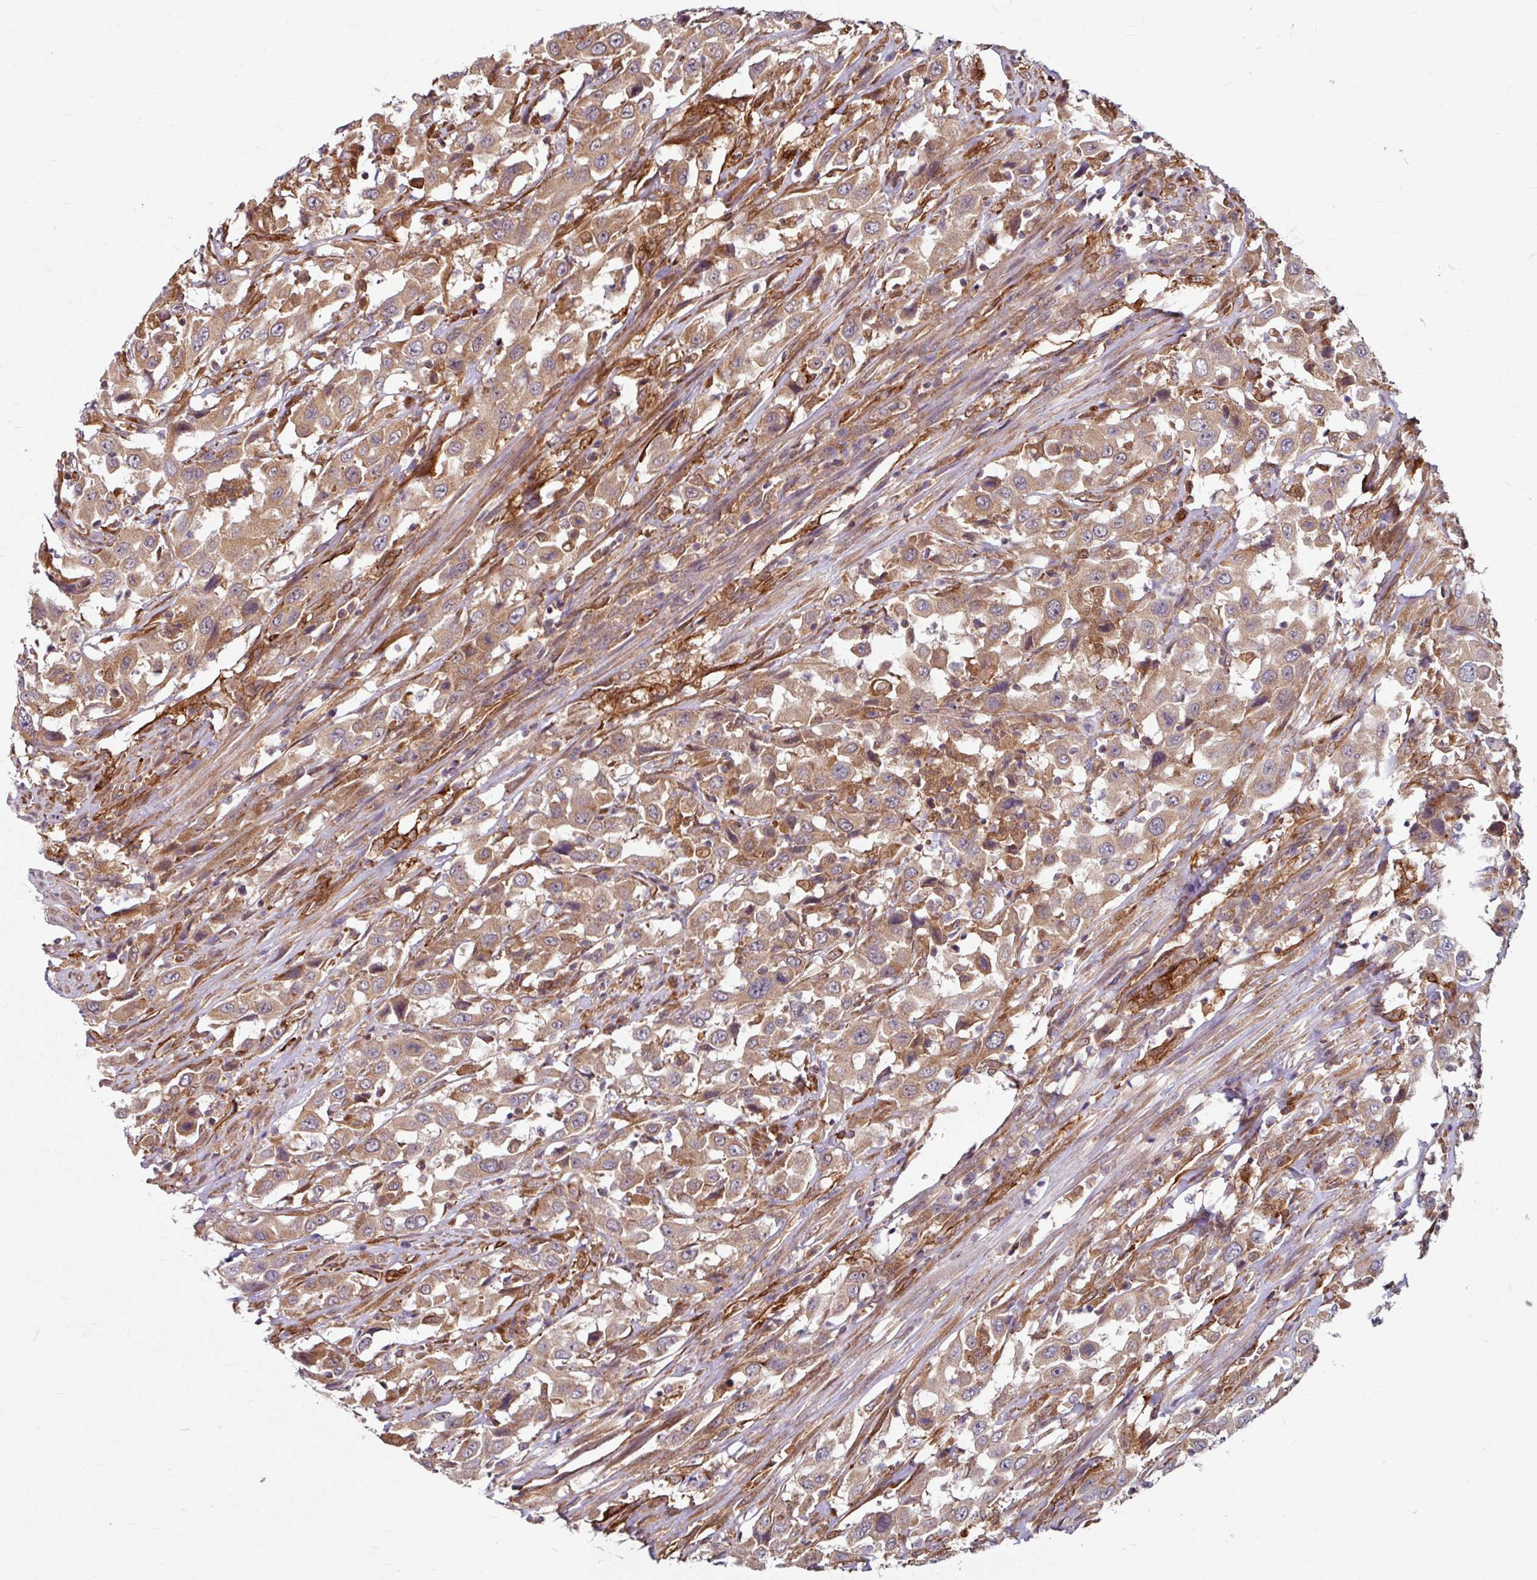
{"staining": {"intensity": "moderate", "quantity": ">75%", "location": "cytoplasmic/membranous"}, "tissue": "urothelial cancer", "cell_type": "Tumor cells", "image_type": "cancer", "snomed": [{"axis": "morphology", "description": "Urothelial carcinoma, High grade"}, {"axis": "topography", "description": "Urinary bladder"}], "caption": "Immunohistochemistry of urothelial cancer displays medium levels of moderate cytoplasmic/membranous expression in about >75% of tumor cells.", "gene": "DAAM2", "patient": {"sex": "male", "age": 61}}